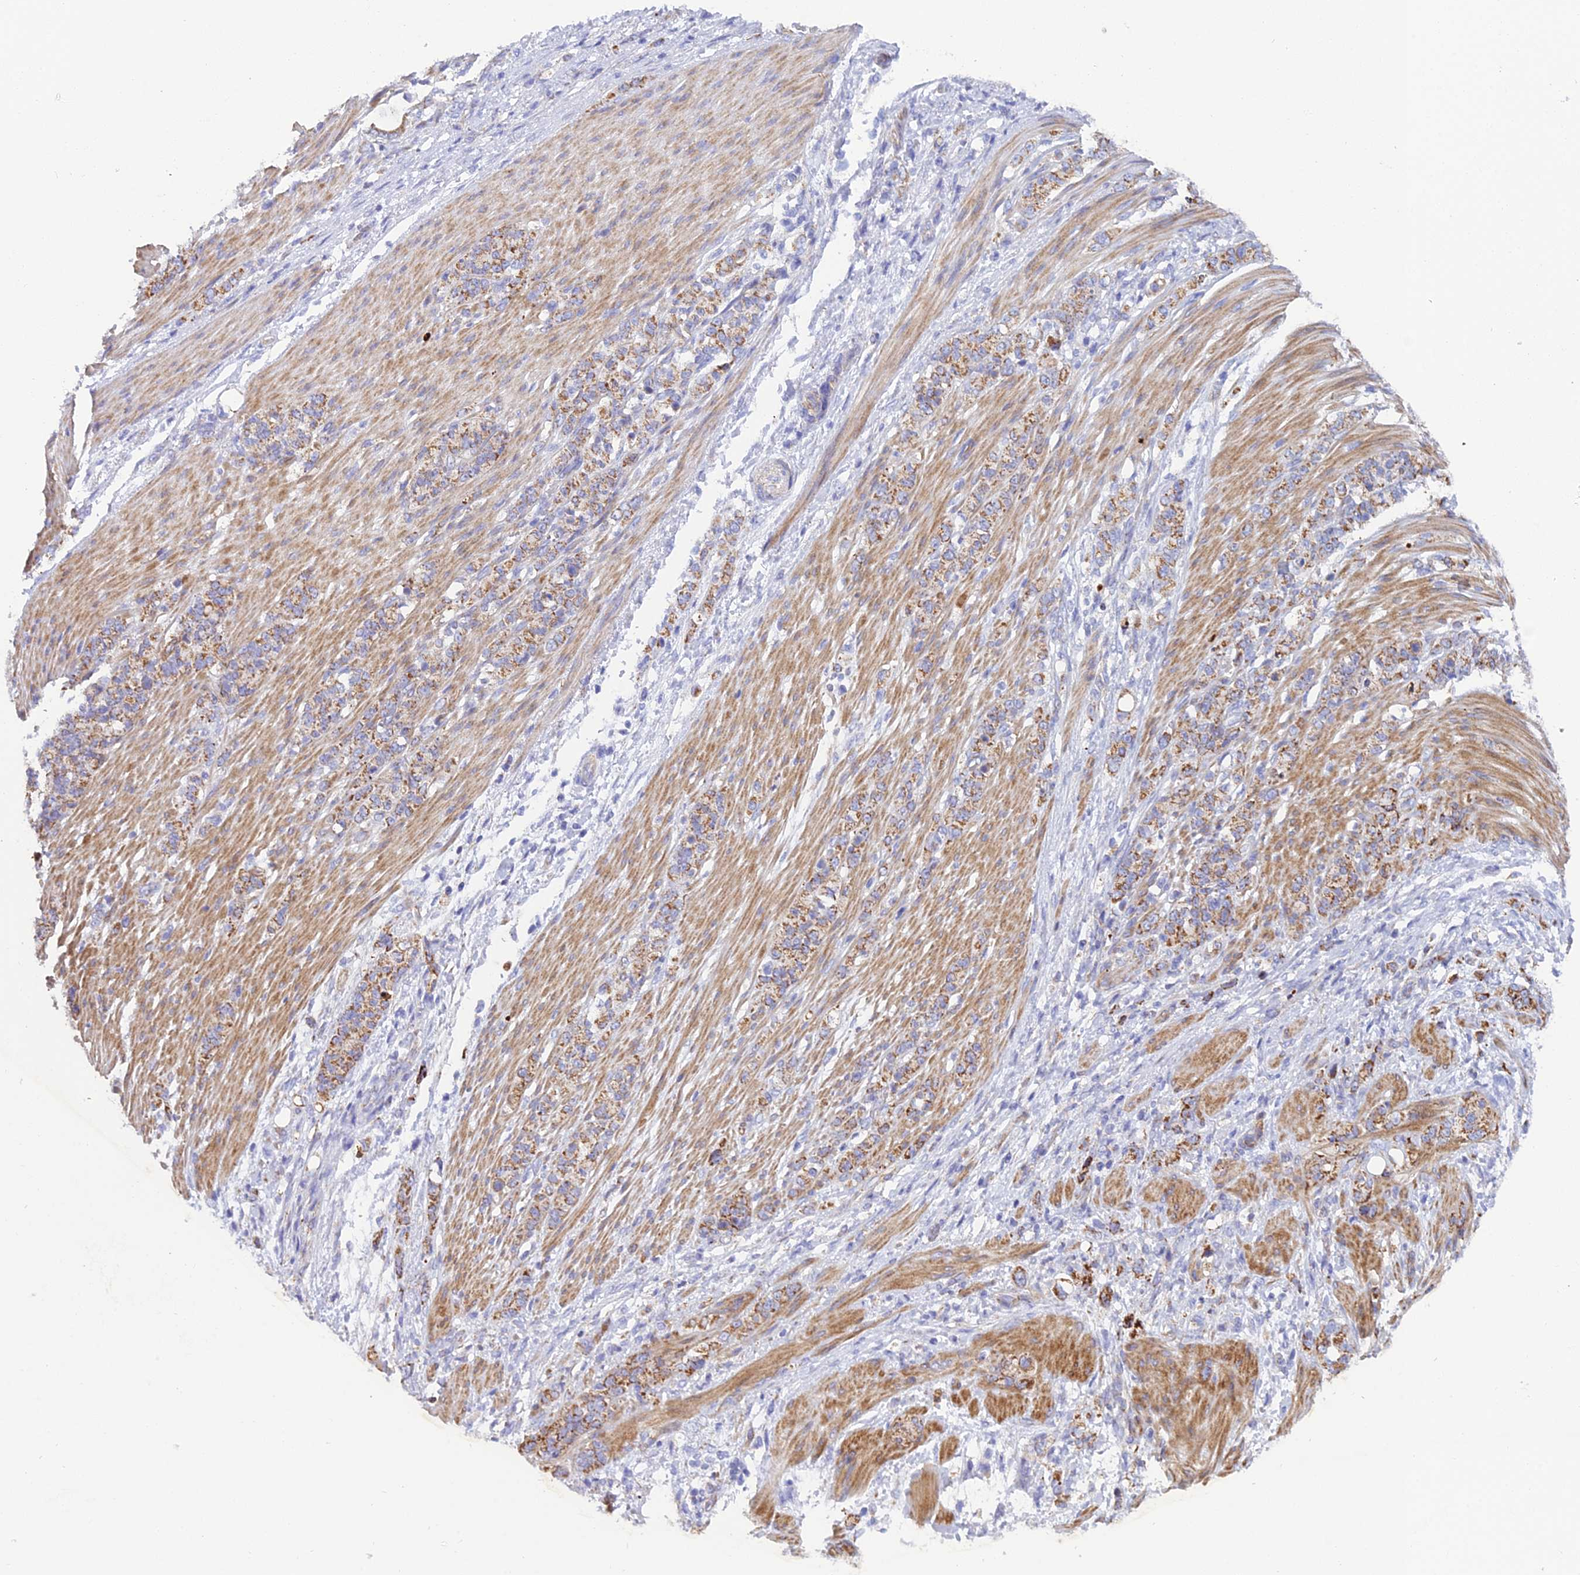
{"staining": {"intensity": "moderate", "quantity": ">75%", "location": "cytoplasmic/membranous"}, "tissue": "stomach cancer", "cell_type": "Tumor cells", "image_type": "cancer", "snomed": [{"axis": "morphology", "description": "Adenocarcinoma, NOS"}, {"axis": "topography", "description": "Stomach"}], "caption": "The photomicrograph shows staining of stomach cancer (adenocarcinoma), revealing moderate cytoplasmic/membranous protein staining (brown color) within tumor cells.", "gene": "CSPG4", "patient": {"sex": "female", "age": 79}}